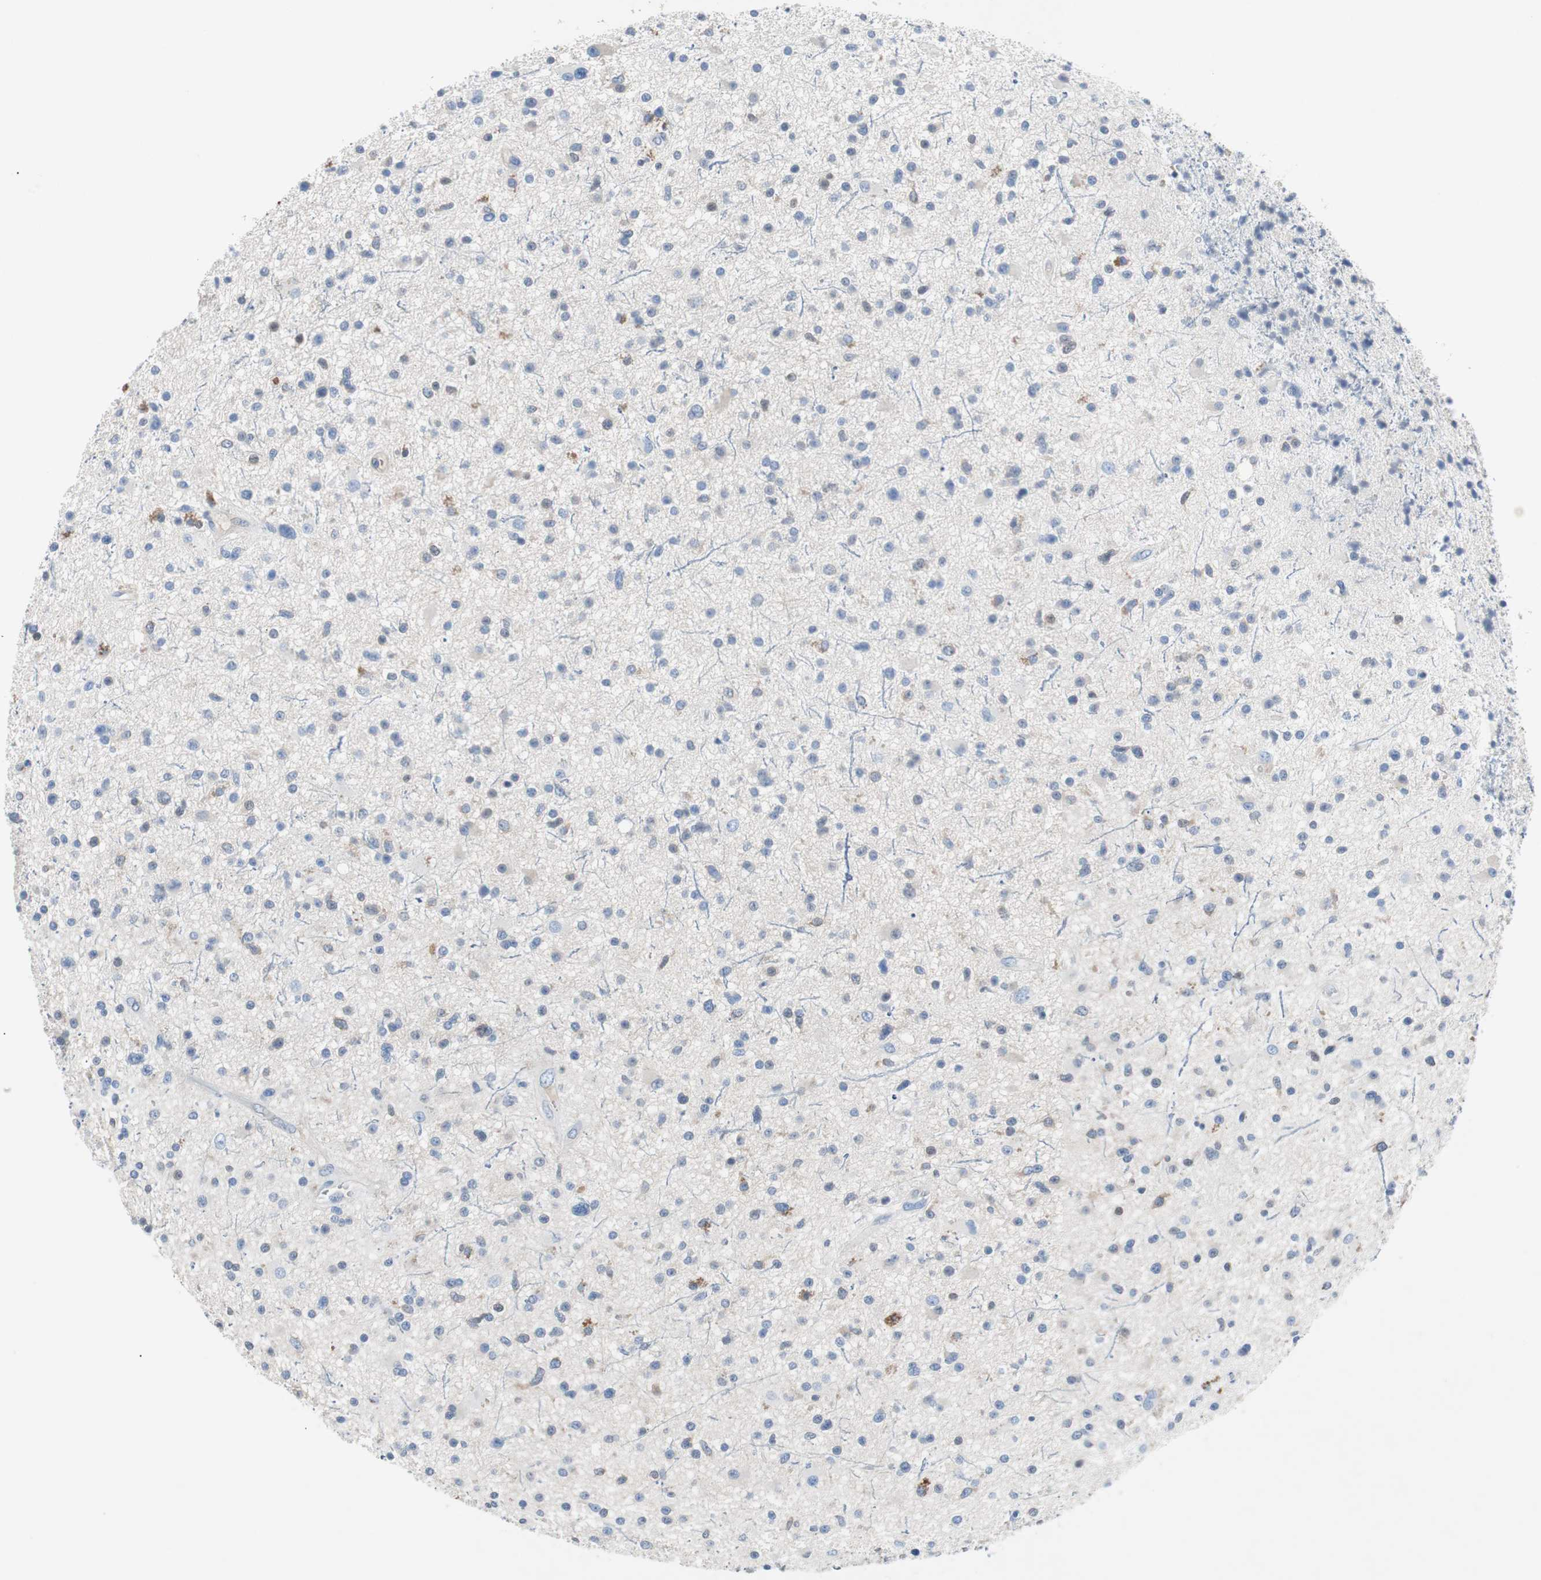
{"staining": {"intensity": "negative", "quantity": "none", "location": "none"}, "tissue": "glioma", "cell_type": "Tumor cells", "image_type": "cancer", "snomed": [{"axis": "morphology", "description": "Glioma, malignant, High grade"}, {"axis": "topography", "description": "Brain"}], "caption": "An image of human malignant glioma (high-grade) is negative for staining in tumor cells.", "gene": "EEF2K", "patient": {"sex": "male", "age": 33}}